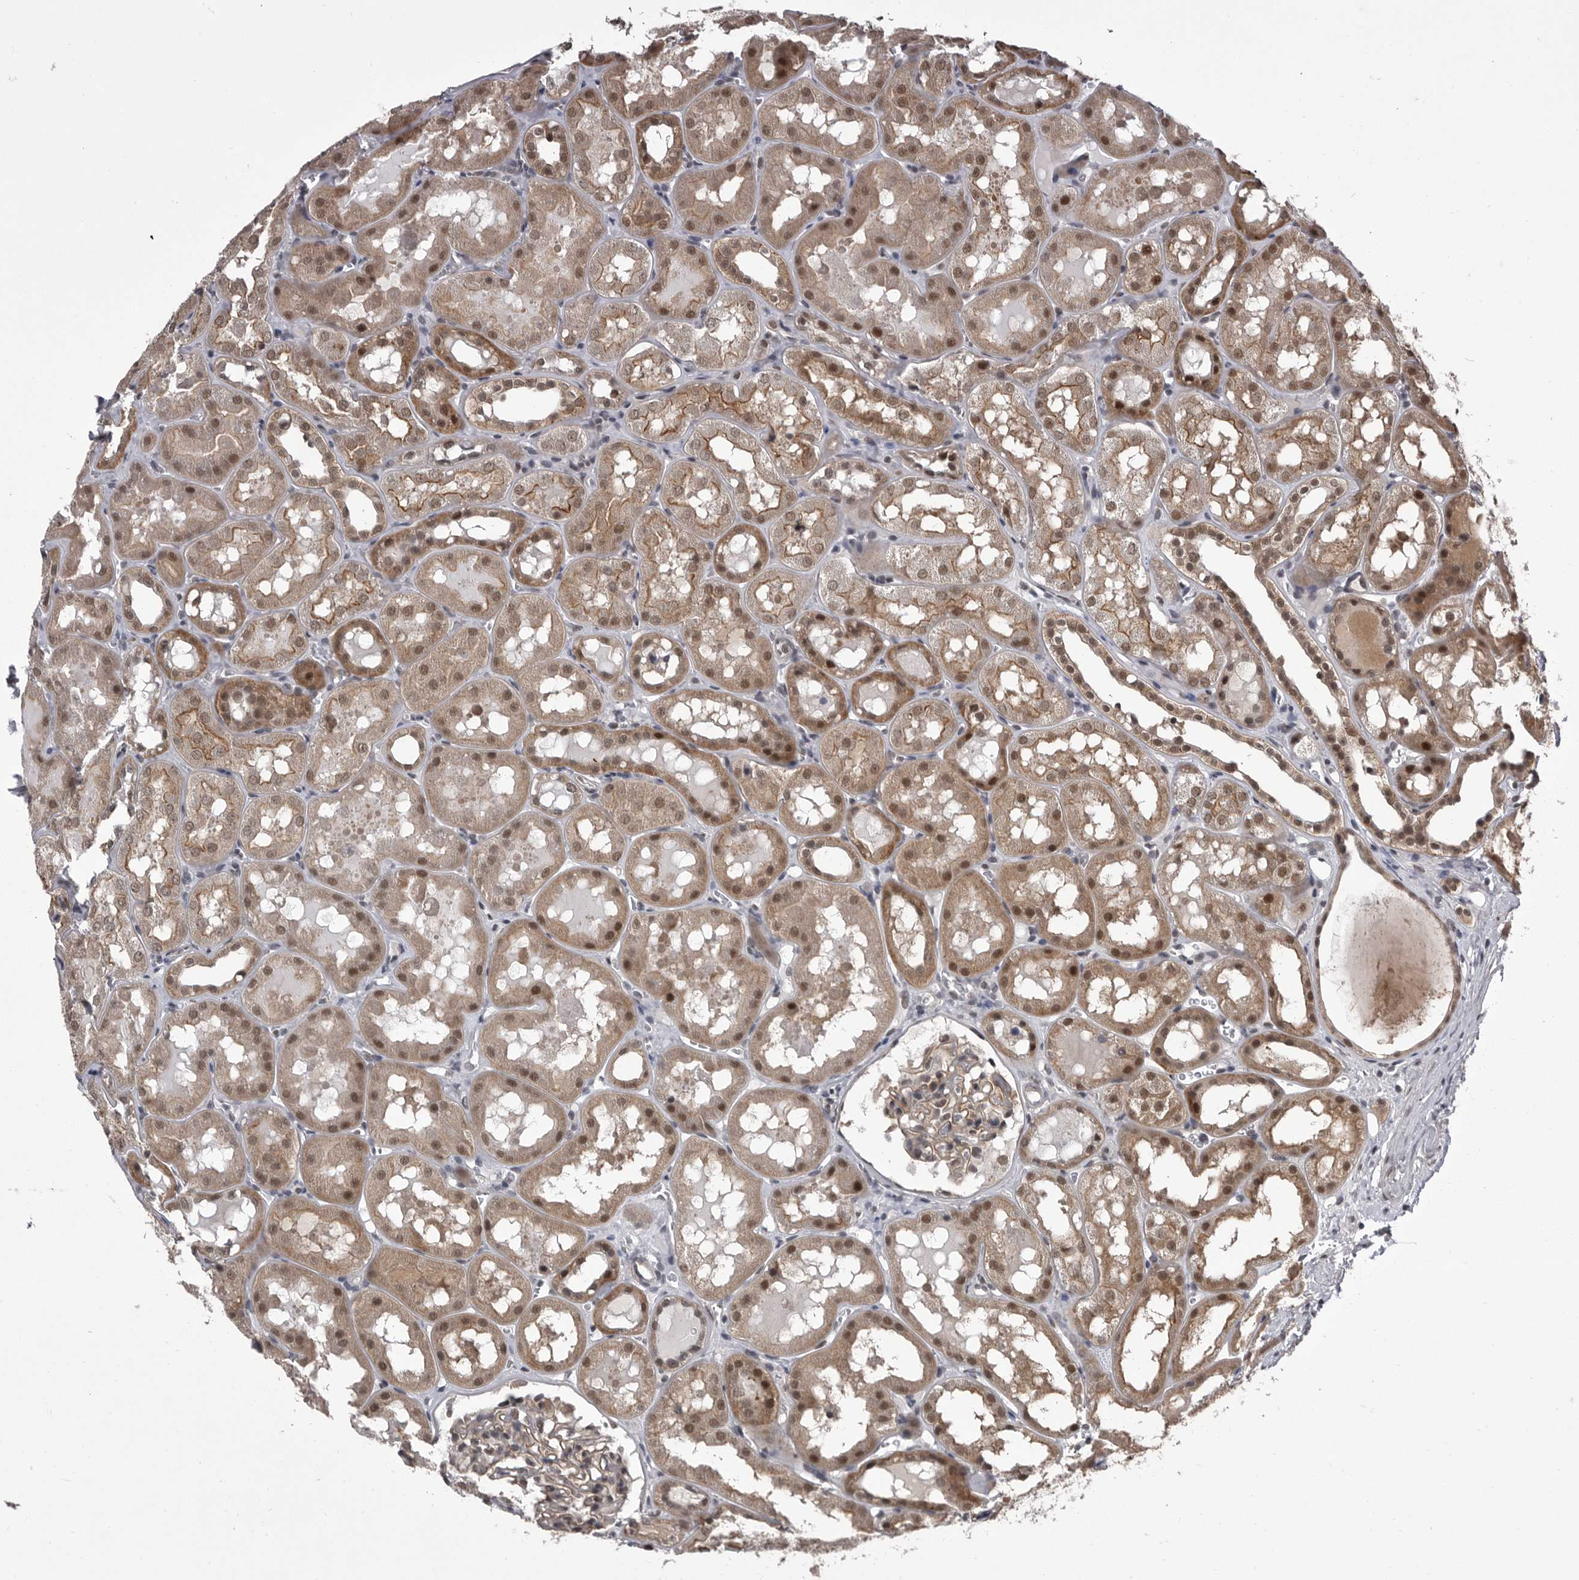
{"staining": {"intensity": "weak", "quantity": "25%-75%", "location": "cytoplasmic/membranous"}, "tissue": "kidney", "cell_type": "Cells in glomeruli", "image_type": "normal", "snomed": [{"axis": "morphology", "description": "Normal tissue, NOS"}, {"axis": "topography", "description": "Kidney"}, {"axis": "topography", "description": "Urinary bladder"}], "caption": "Weak cytoplasmic/membranous positivity for a protein is seen in about 25%-75% of cells in glomeruli of normal kidney using immunohistochemistry (IHC).", "gene": "PRPF3", "patient": {"sex": "male", "age": 16}}